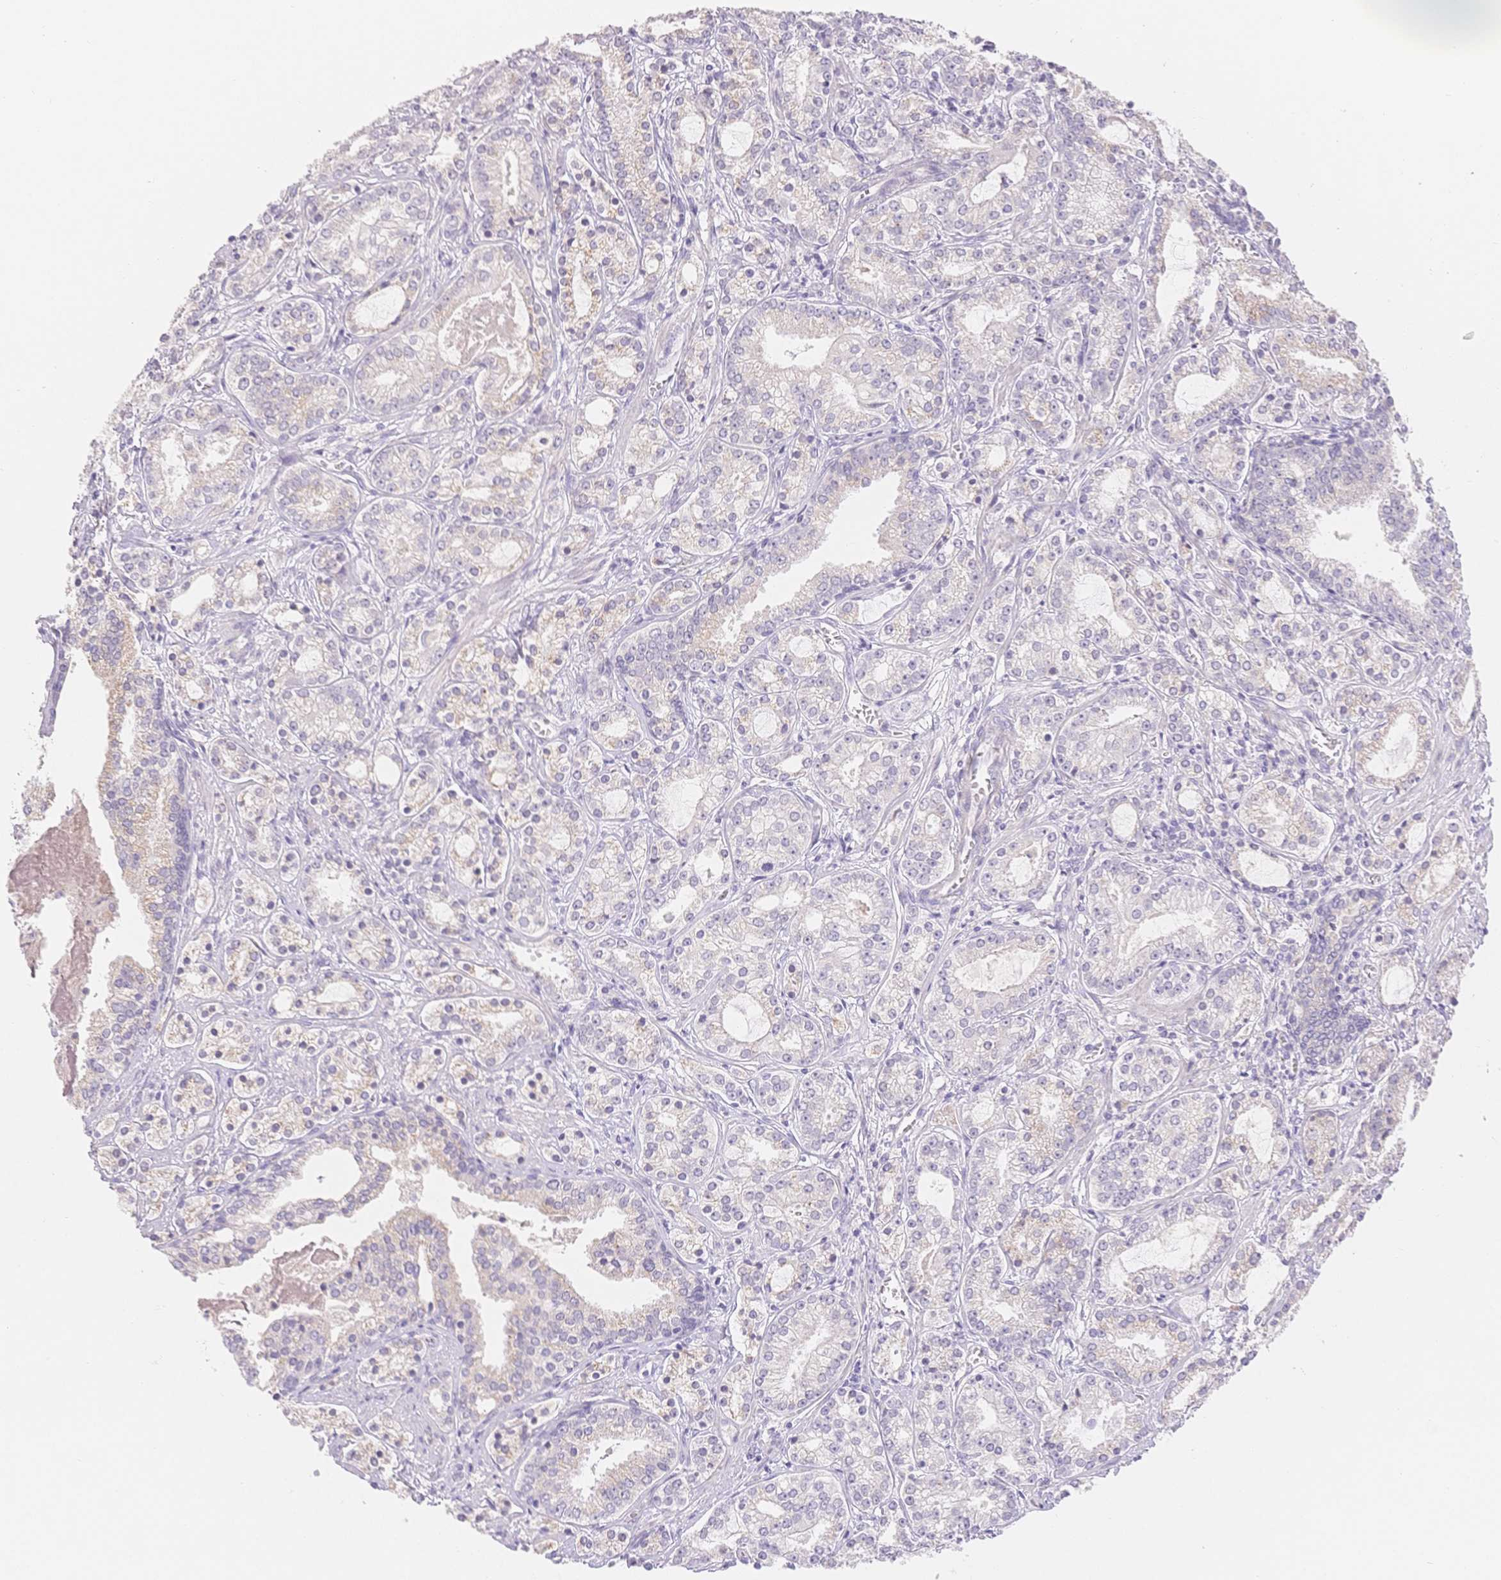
{"staining": {"intensity": "weak", "quantity": "<25%", "location": "cytoplasmic/membranous"}, "tissue": "prostate cancer", "cell_type": "Tumor cells", "image_type": "cancer", "snomed": [{"axis": "morphology", "description": "Adenocarcinoma, Medium grade"}, {"axis": "topography", "description": "Prostate"}], "caption": "A histopathology image of human prostate adenocarcinoma (medium-grade) is negative for staining in tumor cells.", "gene": "SUV39H2", "patient": {"sex": "male", "age": 57}}